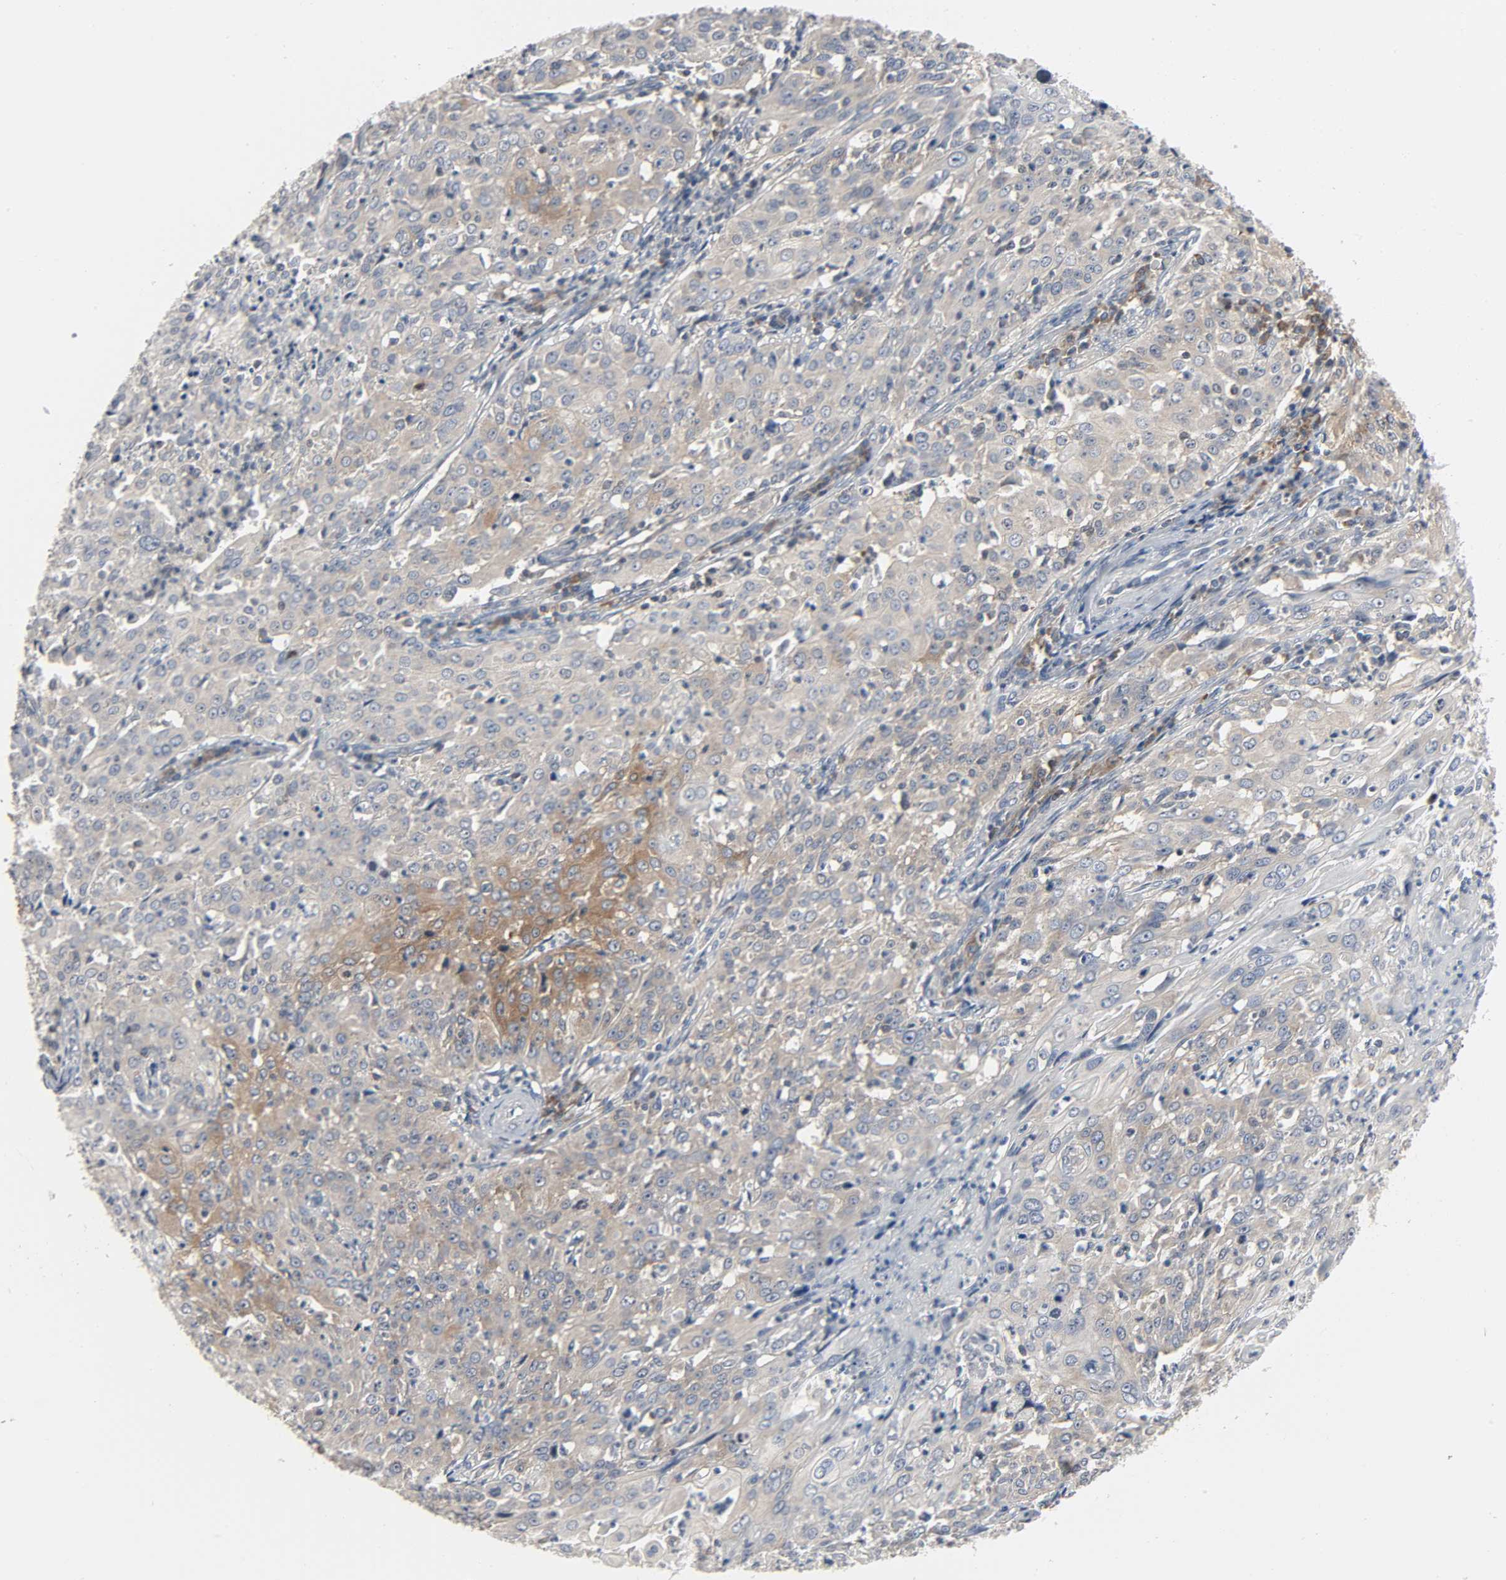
{"staining": {"intensity": "moderate", "quantity": ">75%", "location": "cytoplasmic/membranous"}, "tissue": "cervical cancer", "cell_type": "Tumor cells", "image_type": "cancer", "snomed": [{"axis": "morphology", "description": "Squamous cell carcinoma, NOS"}, {"axis": "topography", "description": "Cervix"}], "caption": "Immunohistochemical staining of human cervical cancer (squamous cell carcinoma) displays medium levels of moderate cytoplasmic/membranous positivity in about >75% of tumor cells. (brown staining indicates protein expression, while blue staining denotes nuclei).", "gene": "PLEKHA2", "patient": {"sex": "female", "age": 39}}